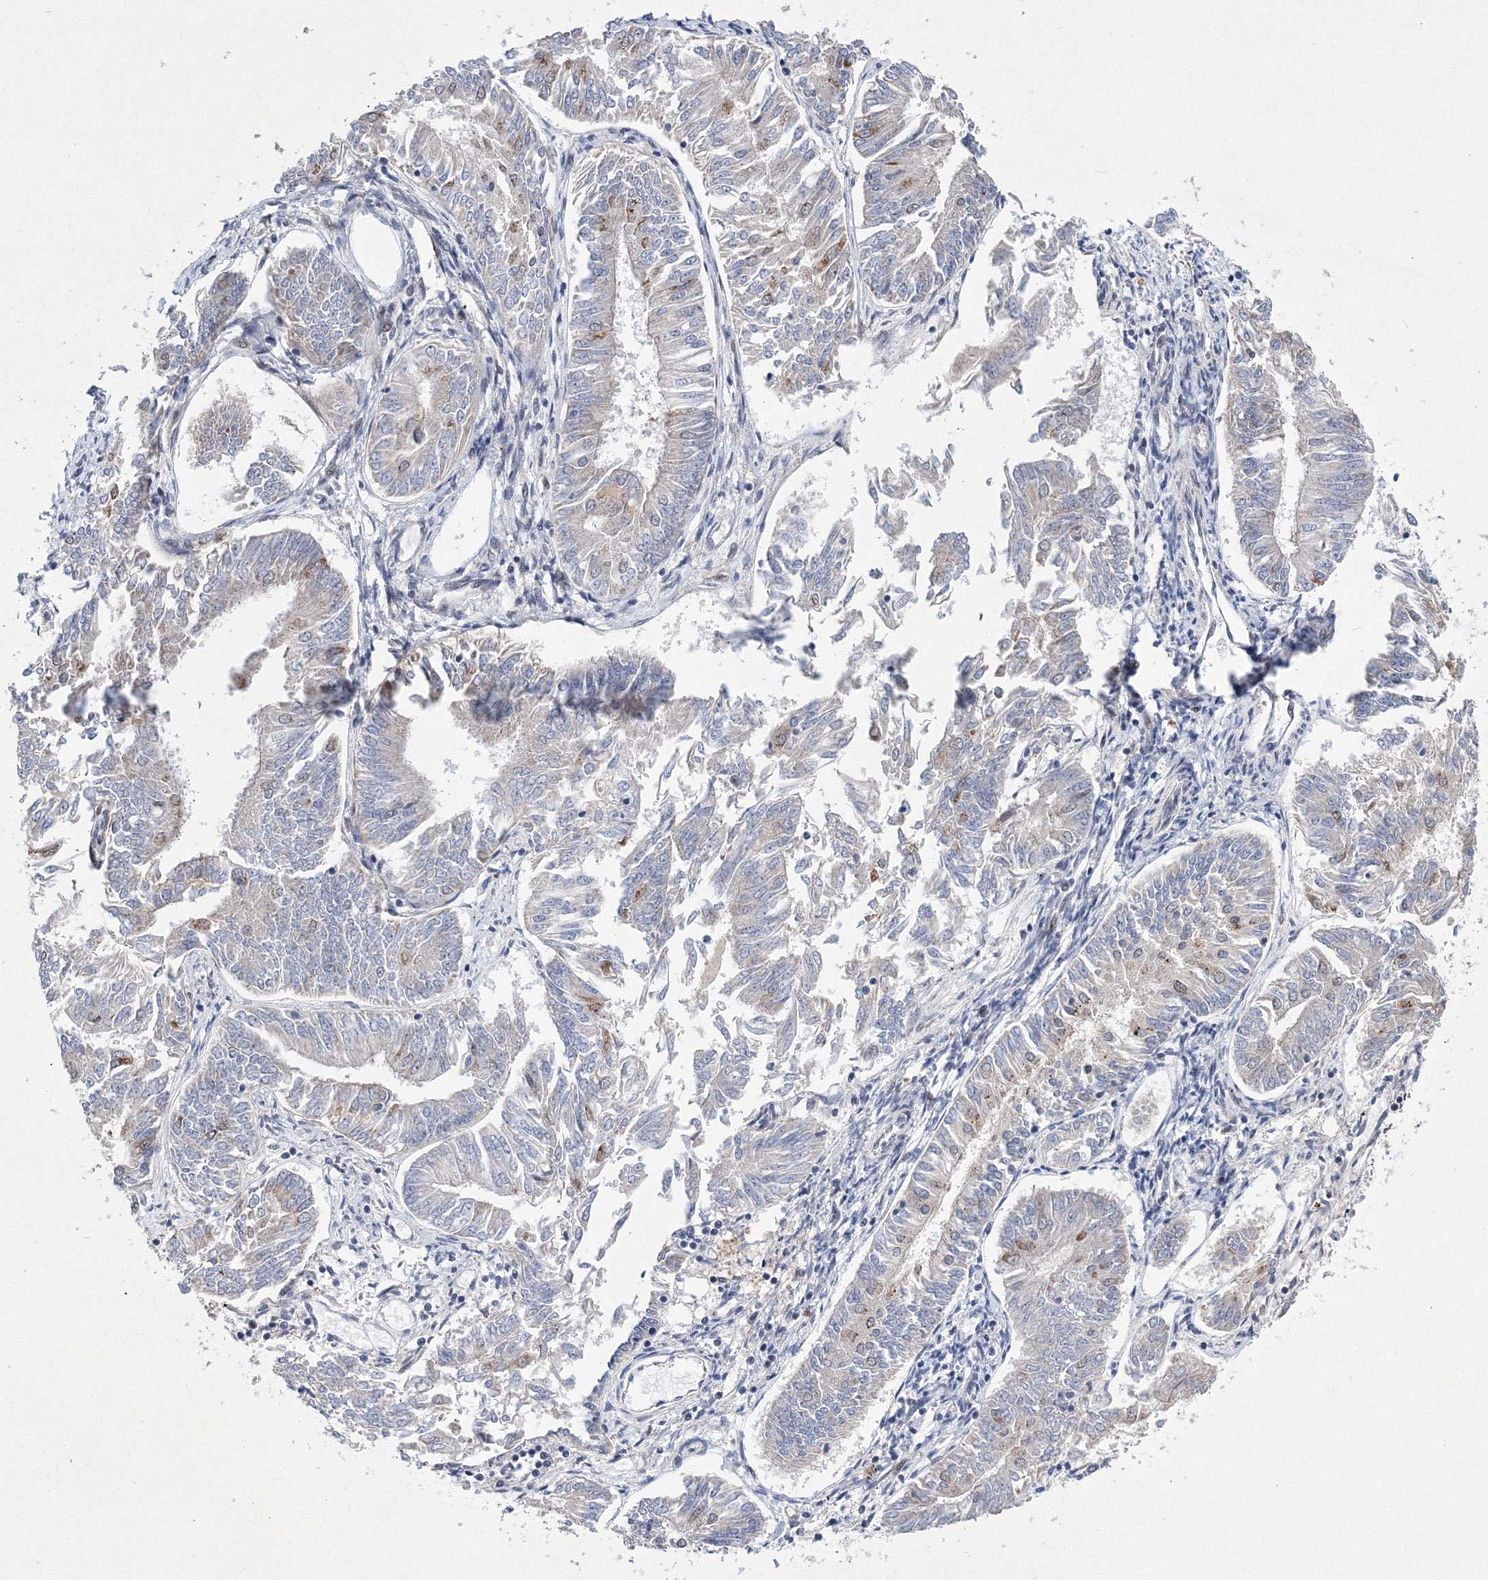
{"staining": {"intensity": "negative", "quantity": "none", "location": "none"}, "tissue": "endometrial cancer", "cell_type": "Tumor cells", "image_type": "cancer", "snomed": [{"axis": "morphology", "description": "Adenocarcinoma, NOS"}, {"axis": "topography", "description": "Endometrium"}], "caption": "Tumor cells show no significant positivity in endometrial adenocarcinoma.", "gene": "GPN1", "patient": {"sex": "female", "age": 58}}